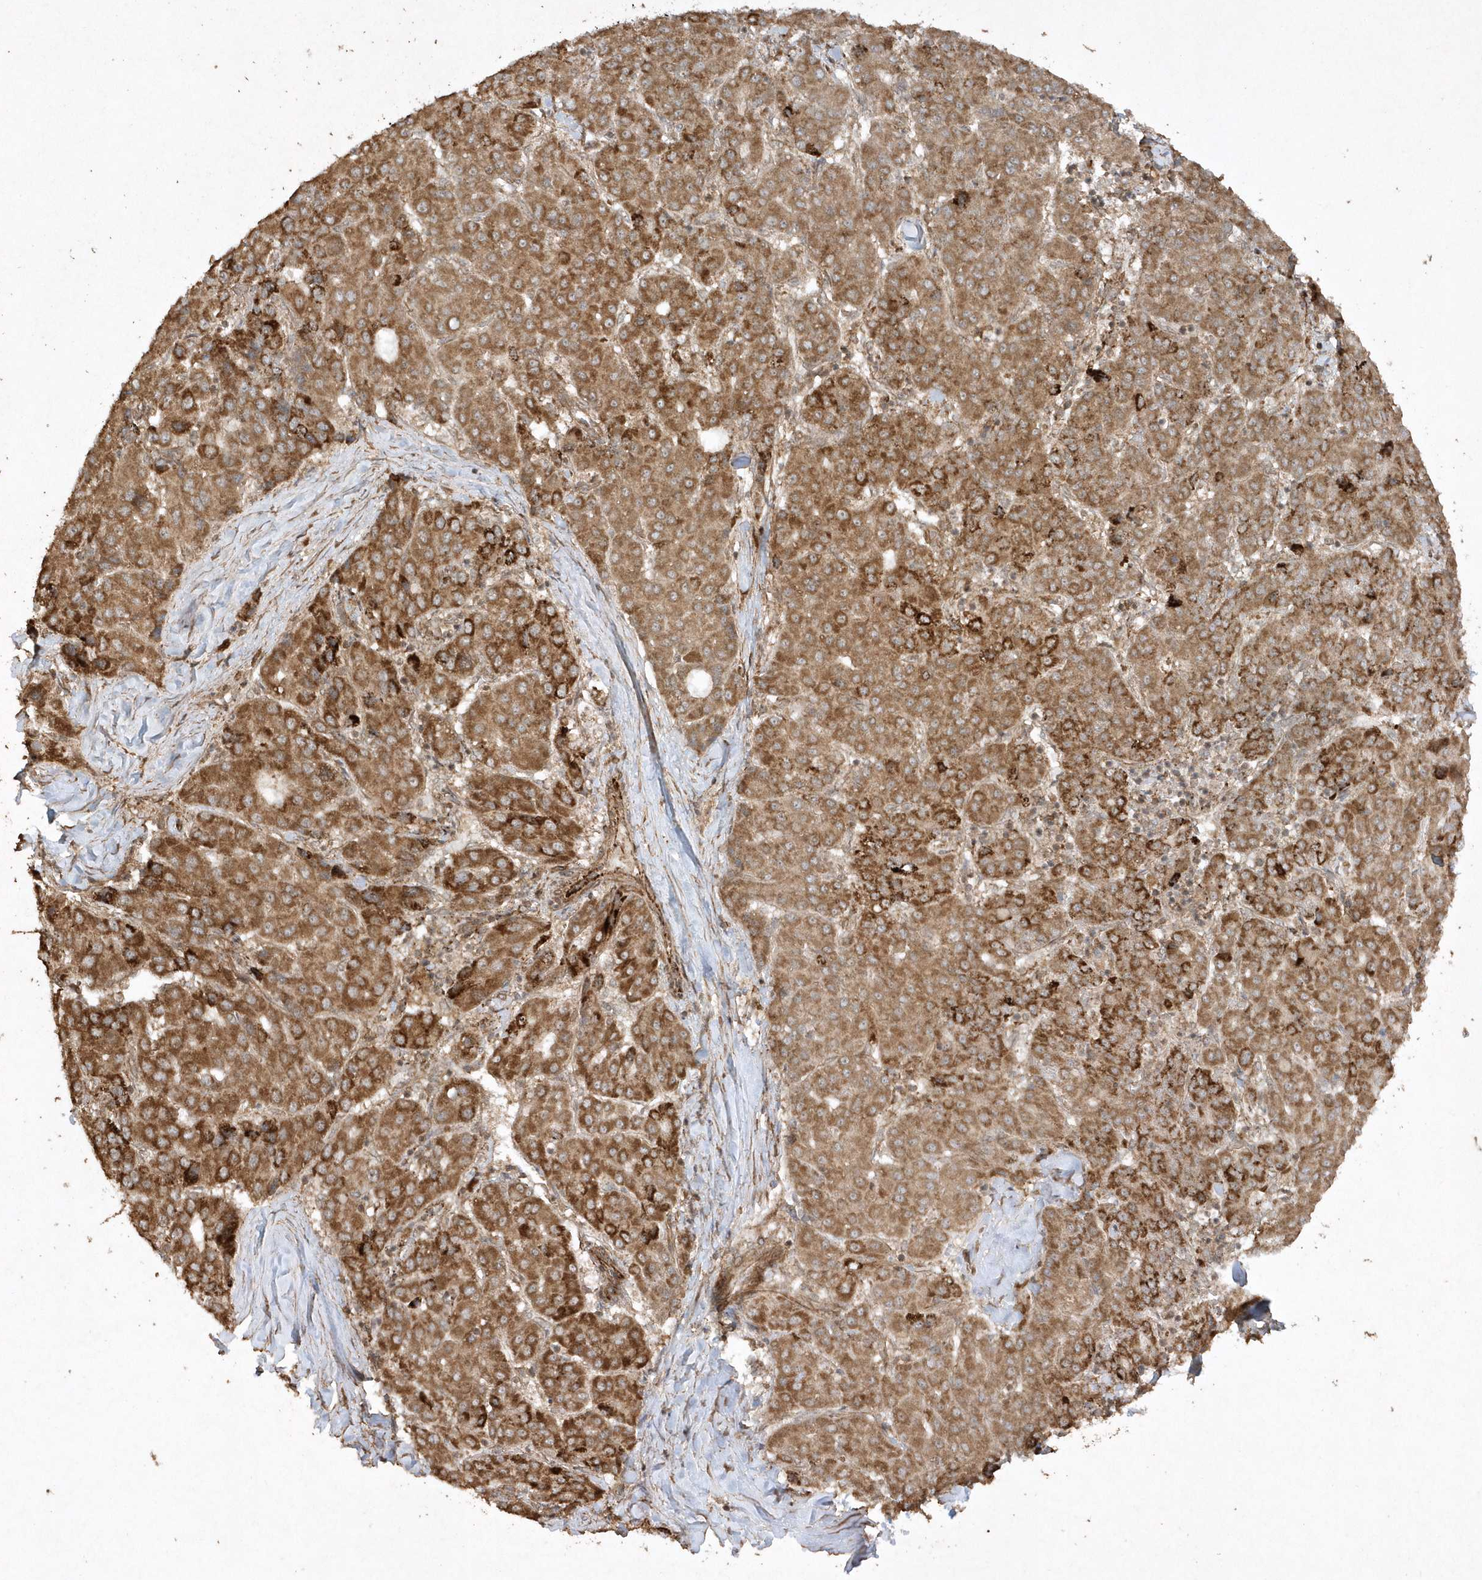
{"staining": {"intensity": "moderate", "quantity": ">75%", "location": "cytoplasmic/membranous"}, "tissue": "liver cancer", "cell_type": "Tumor cells", "image_type": "cancer", "snomed": [{"axis": "morphology", "description": "Carcinoma, Hepatocellular, NOS"}, {"axis": "topography", "description": "Liver"}], "caption": "Protein expression analysis of liver cancer (hepatocellular carcinoma) demonstrates moderate cytoplasmic/membranous expression in approximately >75% of tumor cells.", "gene": "AVPI1", "patient": {"sex": "male", "age": 65}}